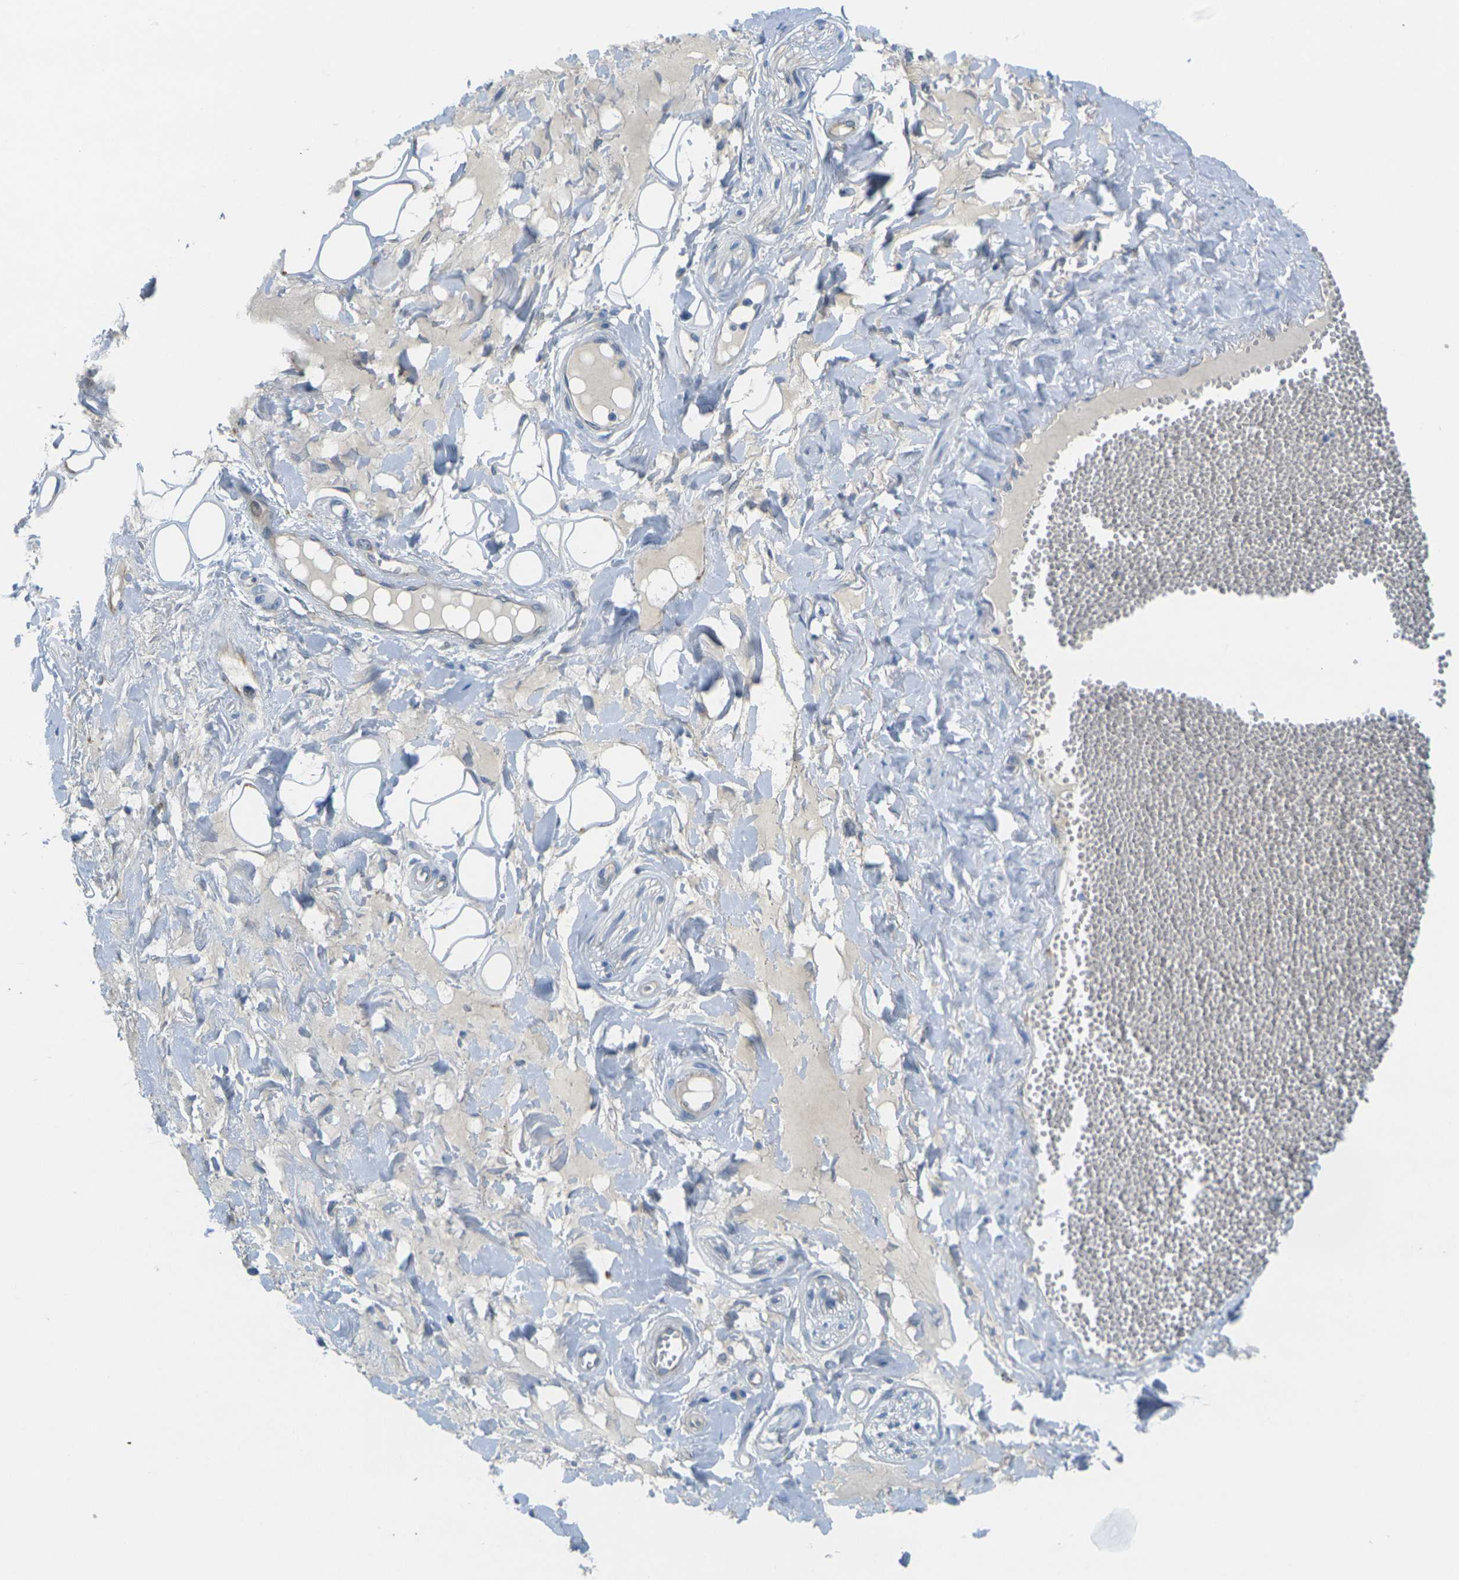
{"staining": {"intensity": "negative", "quantity": "none", "location": "none"}, "tissue": "adipose tissue", "cell_type": "Adipocytes", "image_type": "normal", "snomed": [{"axis": "morphology", "description": "Normal tissue, NOS"}, {"axis": "morphology", "description": "Inflammation, NOS"}, {"axis": "topography", "description": "Salivary gland"}, {"axis": "topography", "description": "Peripheral nerve tissue"}], "caption": "High magnification brightfield microscopy of benign adipose tissue stained with DAB (3,3'-diaminobenzidine) (brown) and counterstained with hematoxylin (blue): adipocytes show no significant expression. Nuclei are stained in blue.", "gene": "CYP2C8", "patient": {"sex": "female", "age": 75}}